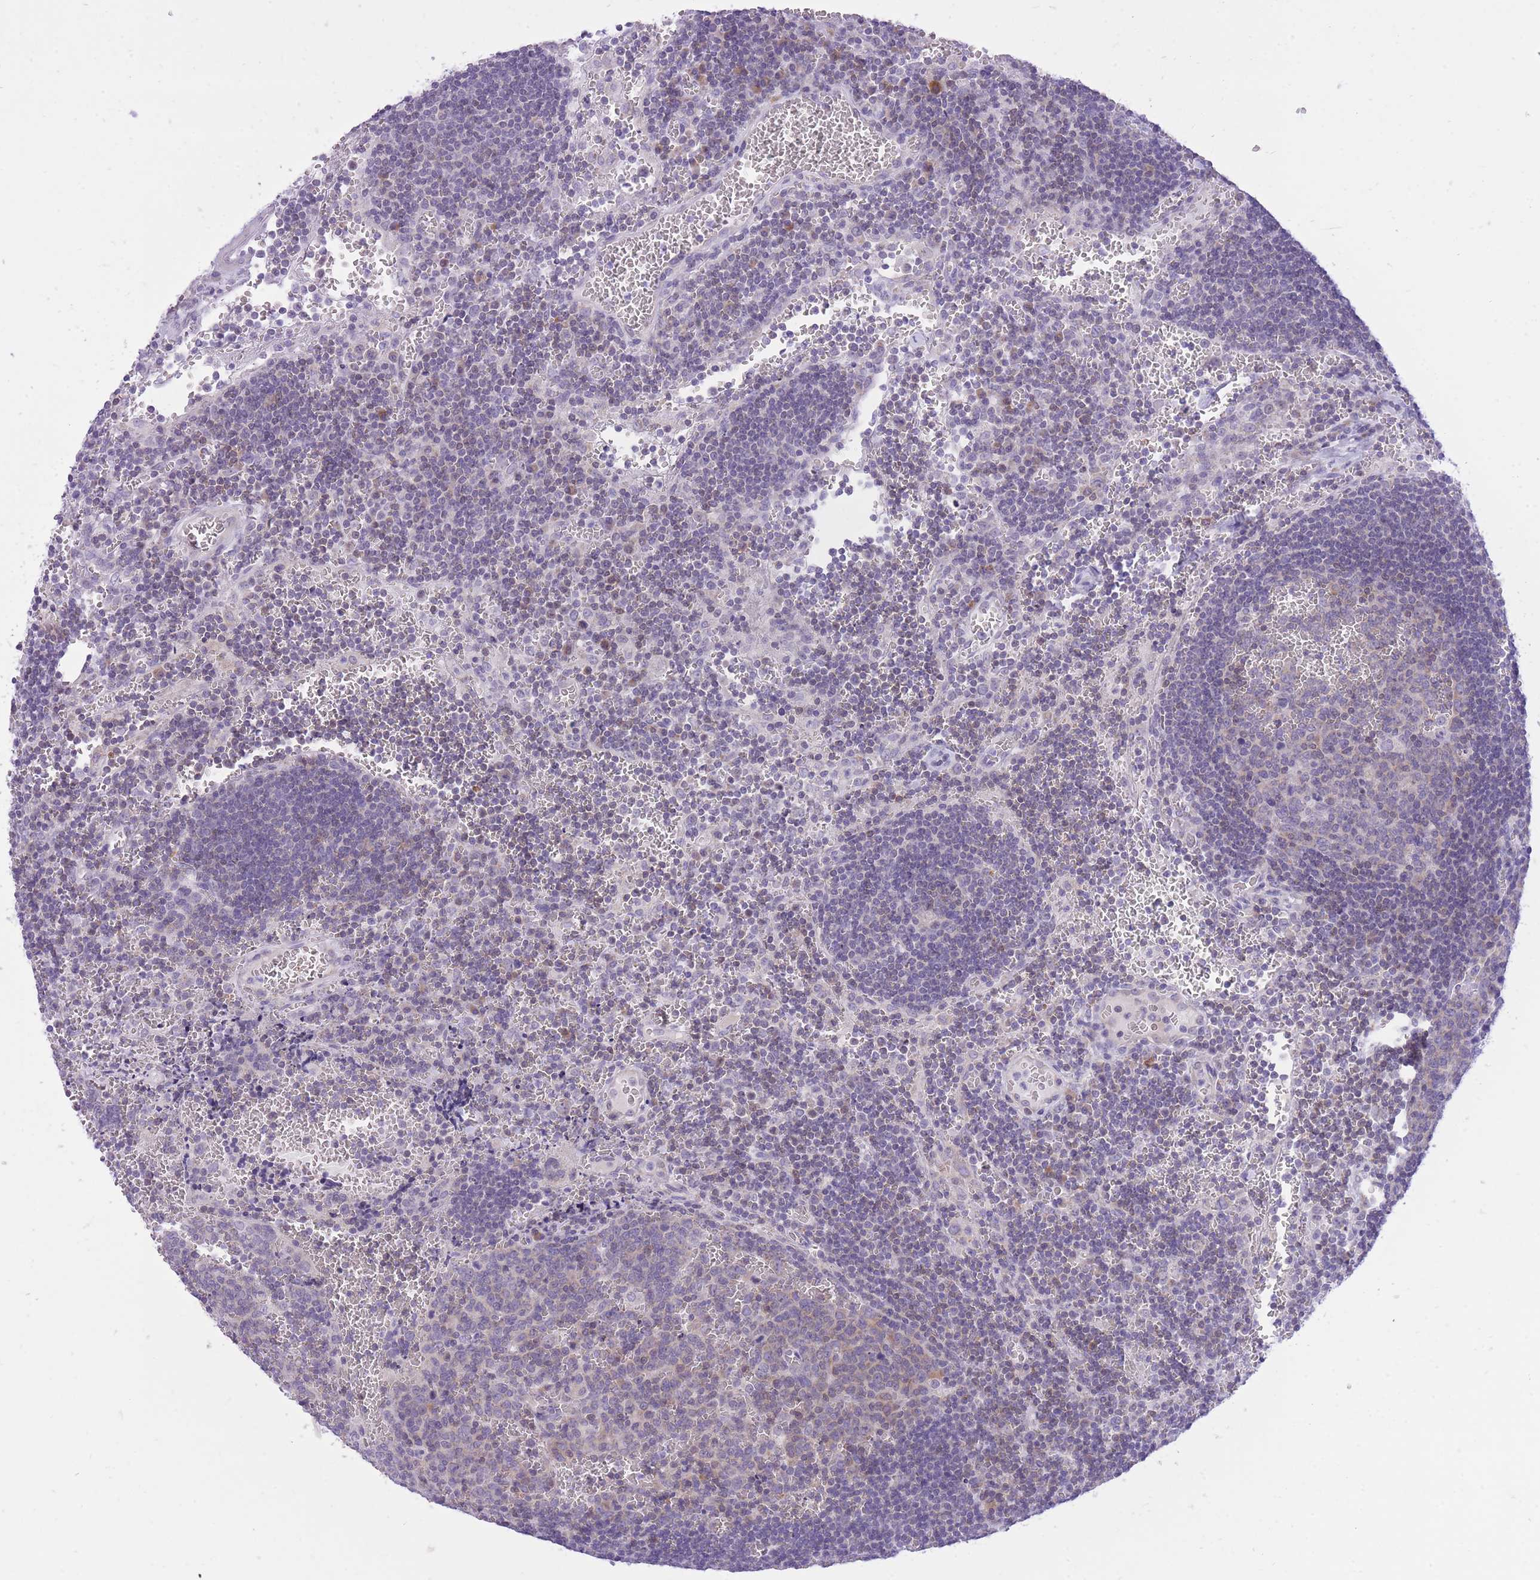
{"staining": {"intensity": "negative", "quantity": "none", "location": "none"}, "tissue": "lymph node", "cell_type": "Germinal center cells", "image_type": "normal", "snomed": [{"axis": "morphology", "description": "Normal tissue, NOS"}, {"axis": "topography", "description": "Lymph node"}], "caption": "Immunohistochemical staining of unremarkable human lymph node displays no significant positivity in germinal center cells. Brightfield microscopy of immunohistochemistry stained with DAB (3,3'-diaminobenzidine) (brown) and hematoxylin (blue), captured at high magnification.", "gene": "DENND2D", "patient": {"sex": "female", "age": 73}}